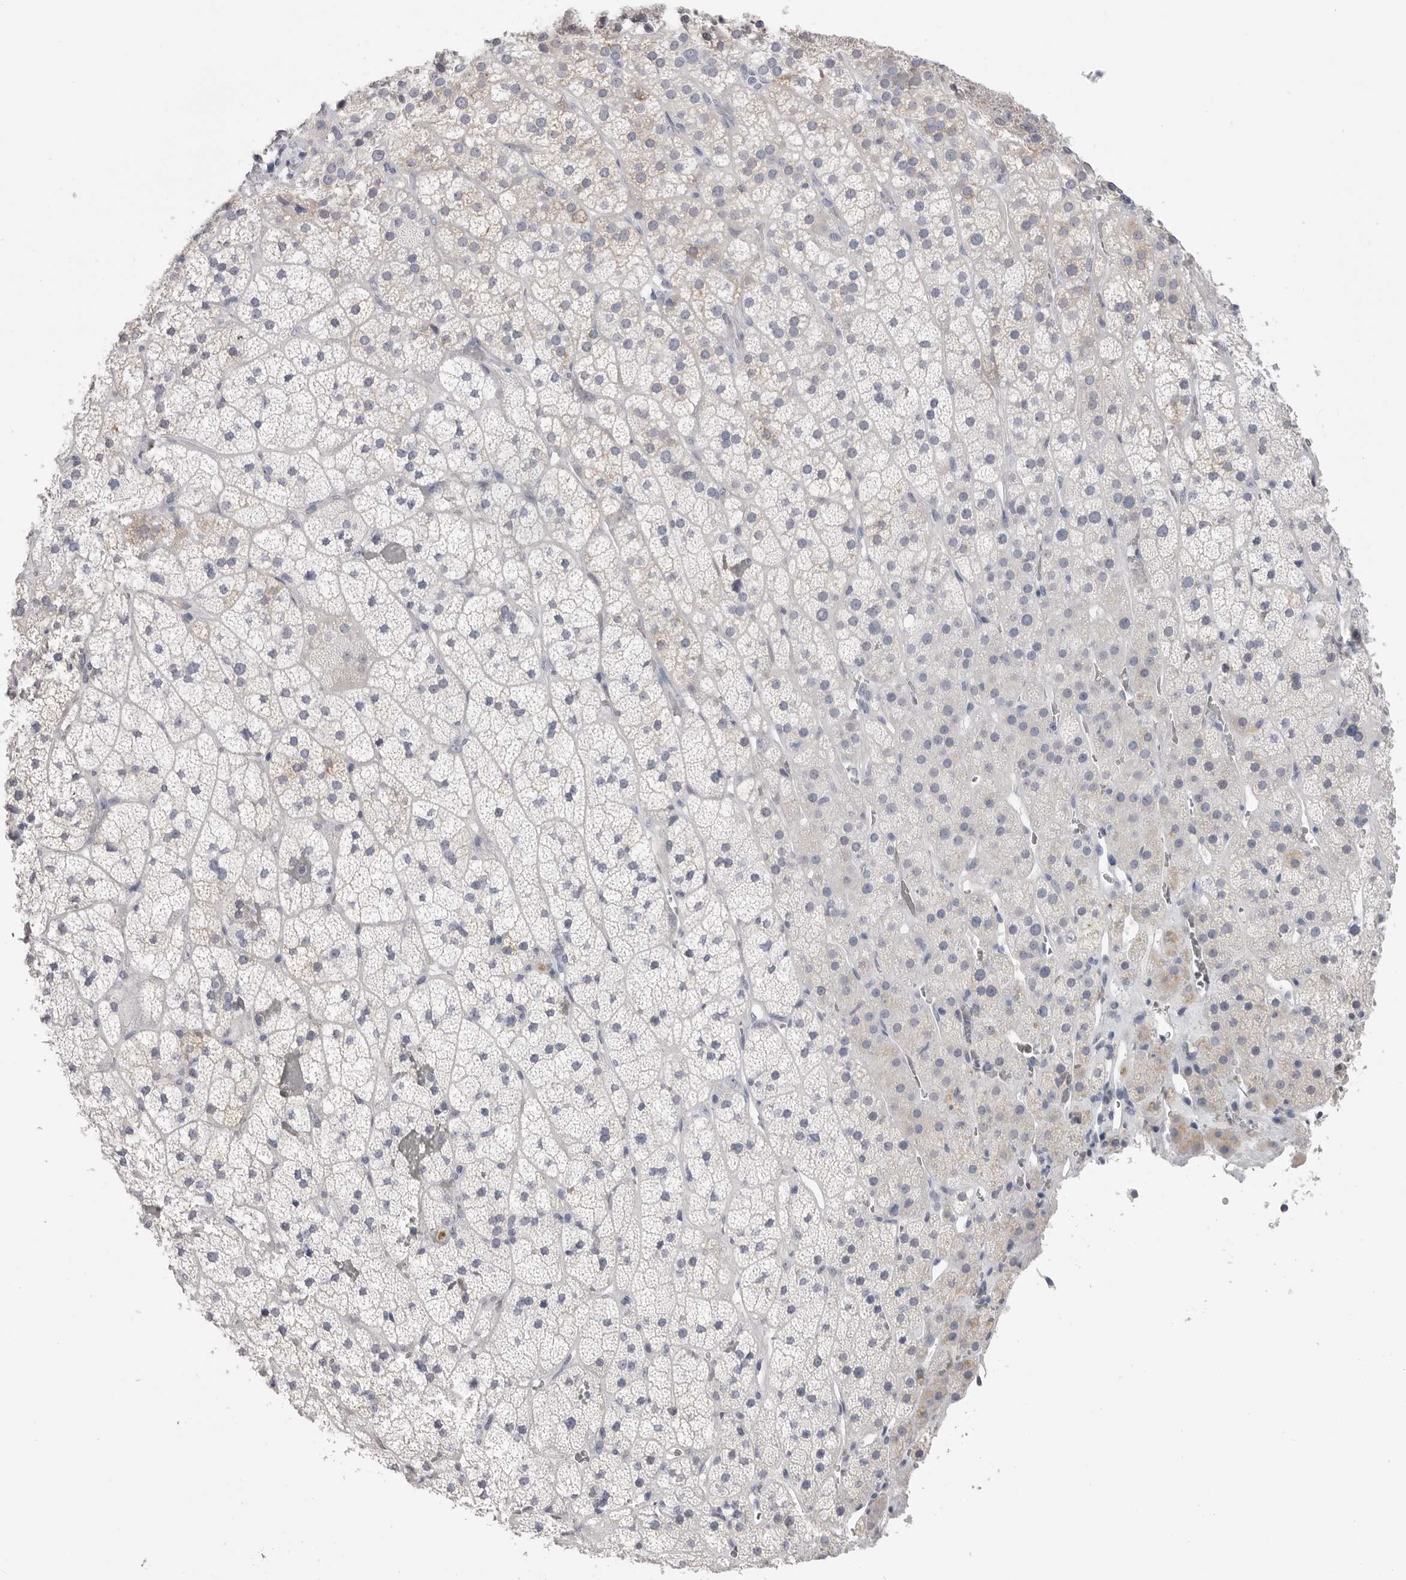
{"staining": {"intensity": "negative", "quantity": "none", "location": "none"}, "tissue": "adrenal gland", "cell_type": "Glandular cells", "image_type": "normal", "snomed": [{"axis": "morphology", "description": "Normal tissue, NOS"}, {"axis": "topography", "description": "Adrenal gland"}], "caption": "A micrograph of adrenal gland stained for a protein displays no brown staining in glandular cells. The staining is performed using DAB brown chromogen with nuclei counter-stained in using hematoxylin.", "gene": "CPB1", "patient": {"sex": "male", "age": 57}}